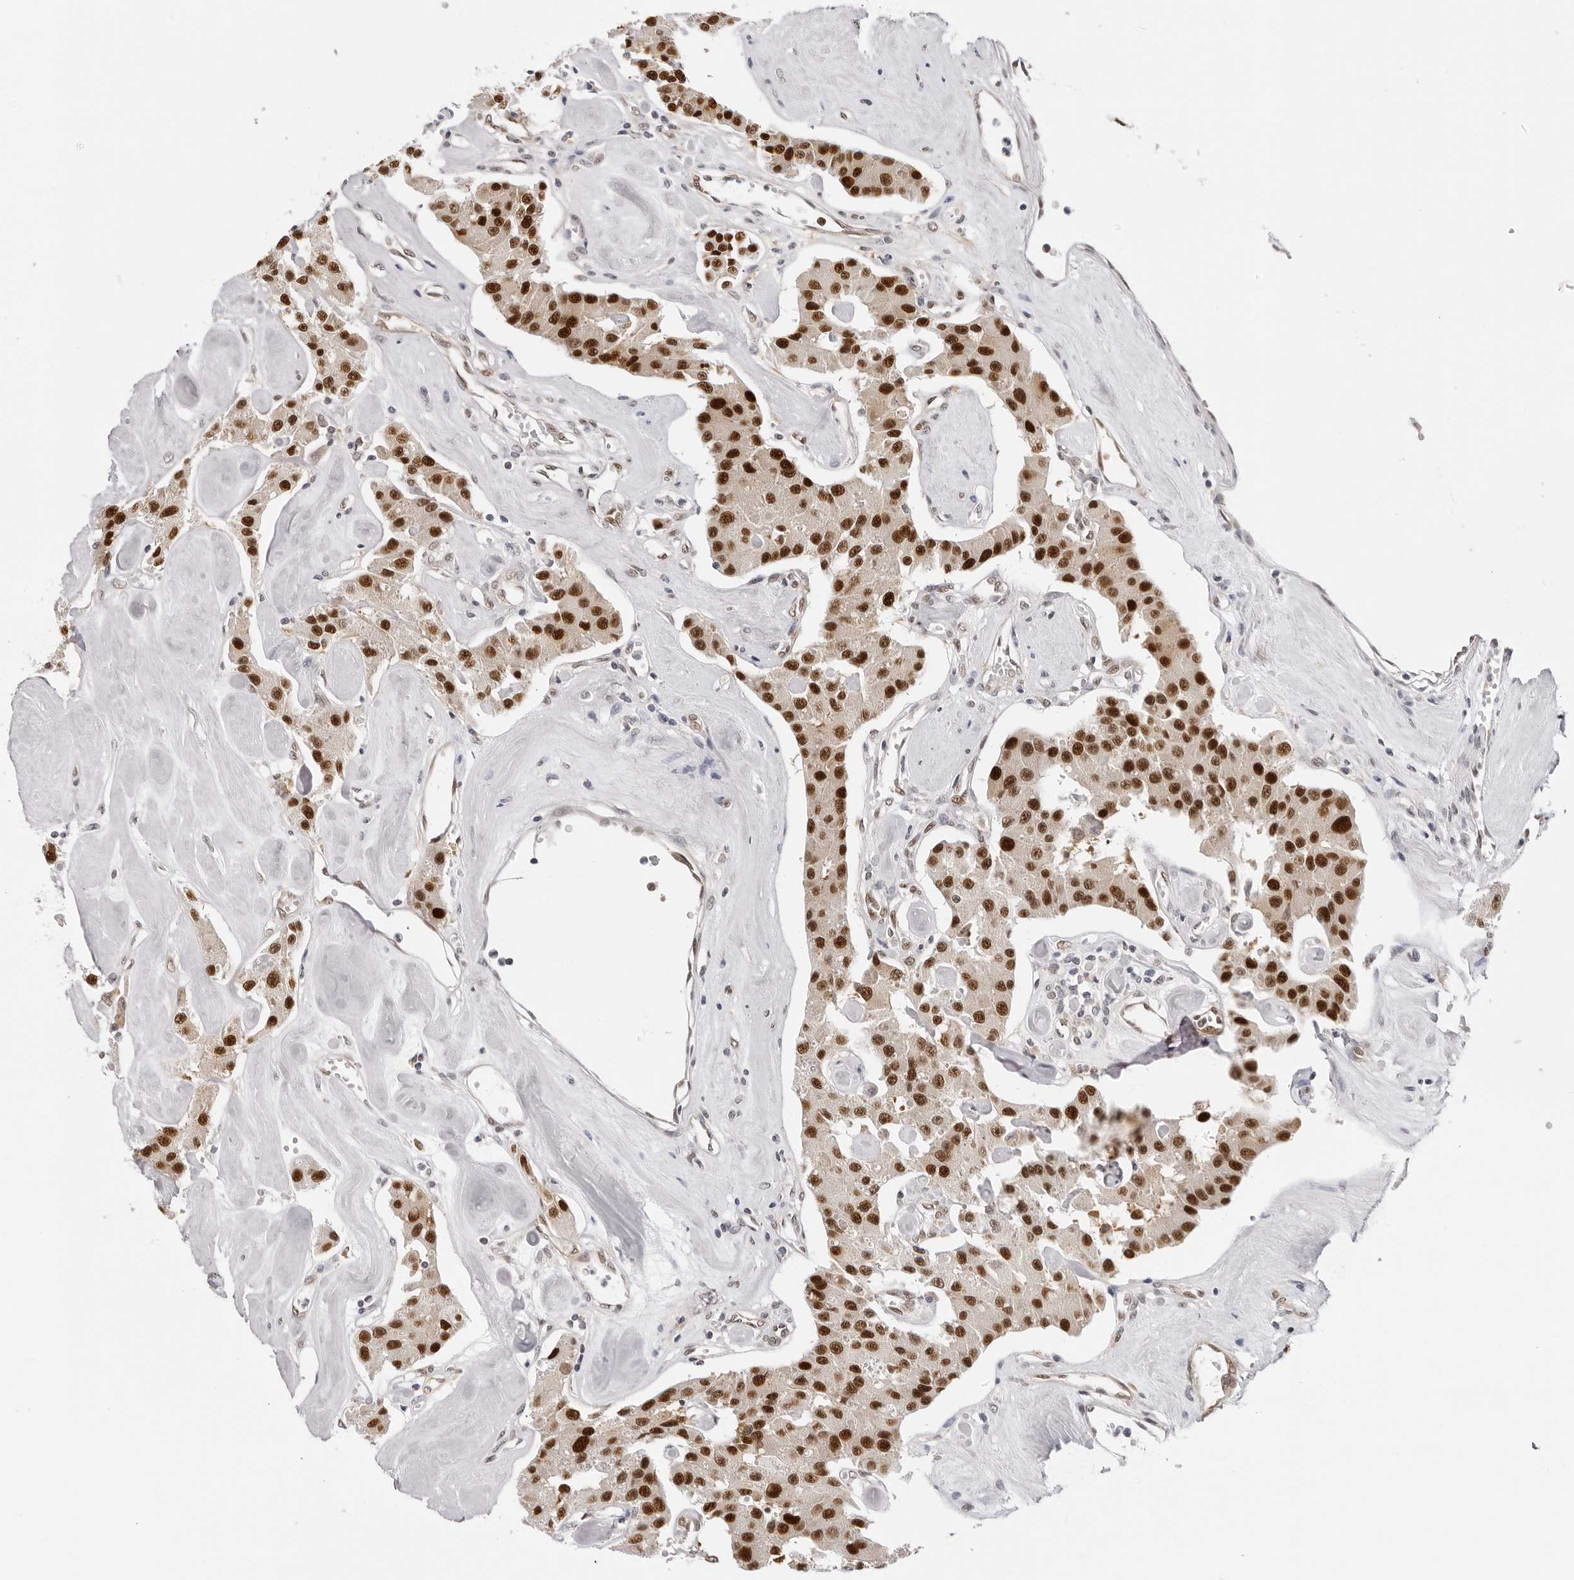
{"staining": {"intensity": "strong", "quantity": ">75%", "location": "nuclear"}, "tissue": "carcinoid", "cell_type": "Tumor cells", "image_type": "cancer", "snomed": [{"axis": "morphology", "description": "Carcinoid, malignant, NOS"}, {"axis": "topography", "description": "Pancreas"}], "caption": "The image exhibits staining of carcinoid (malignant), revealing strong nuclear protein staining (brown color) within tumor cells.", "gene": "WDR77", "patient": {"sex": "male", "age": 41}}